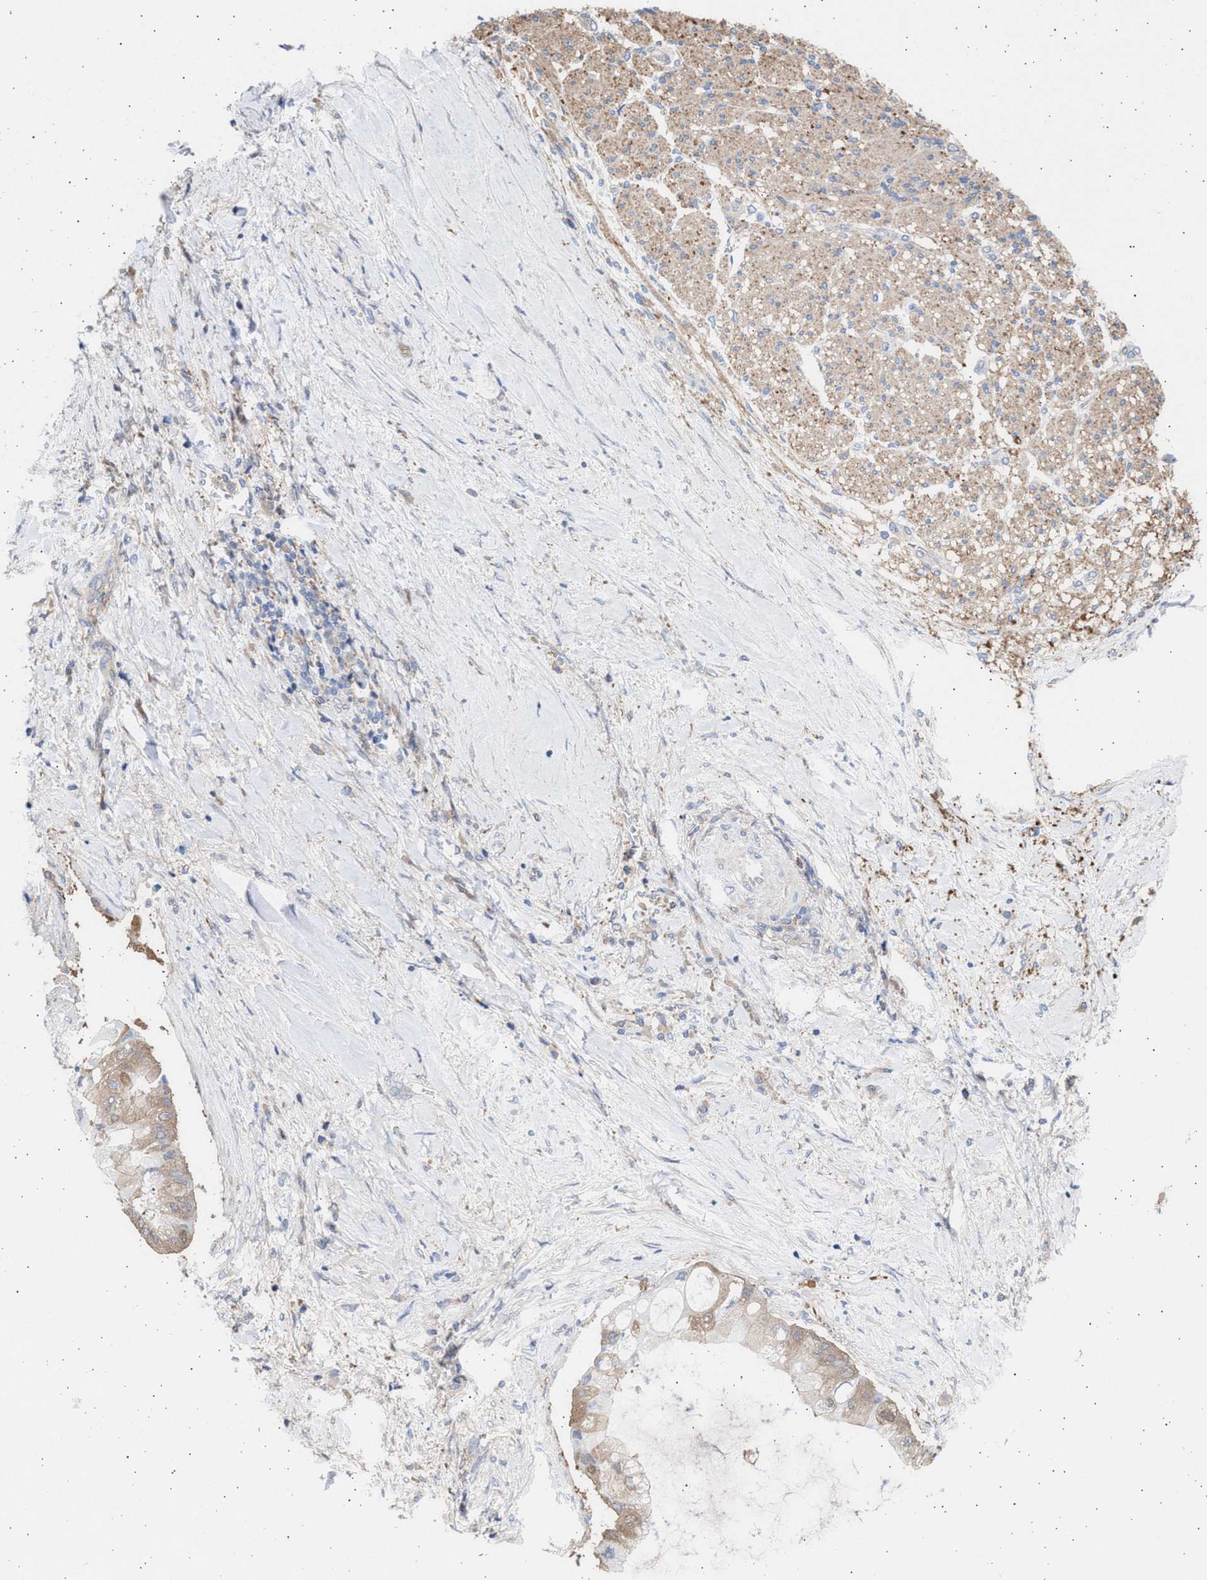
{"staining": {"intensity": "weak", "quantity": ">75%", "location": "cytoplasmic/membranous"}, "tissue": "liver cancer", "cell_type": "Tumor cells", "image_type": "cancer", "snomed": [{"axis": "morphology", "description": "Cholangiocarcinoma"}, {"axis": "topography", "description": "Liver"}], "caption": "Immunohistochemistry (IHC) staining of liver cholangiocarcinoma, which shows low levels of weak cytoplasmic/membranous expression in about >75% of tumor cells indicating weak cytoplasmic/membranous protein expression. The staining was performed using DAB (brown) for protein detection and nuclei were counterstained in hematoxylin (blue).", "gene": "ALDOC", "patient": {"sex": "male", "age": 50}}